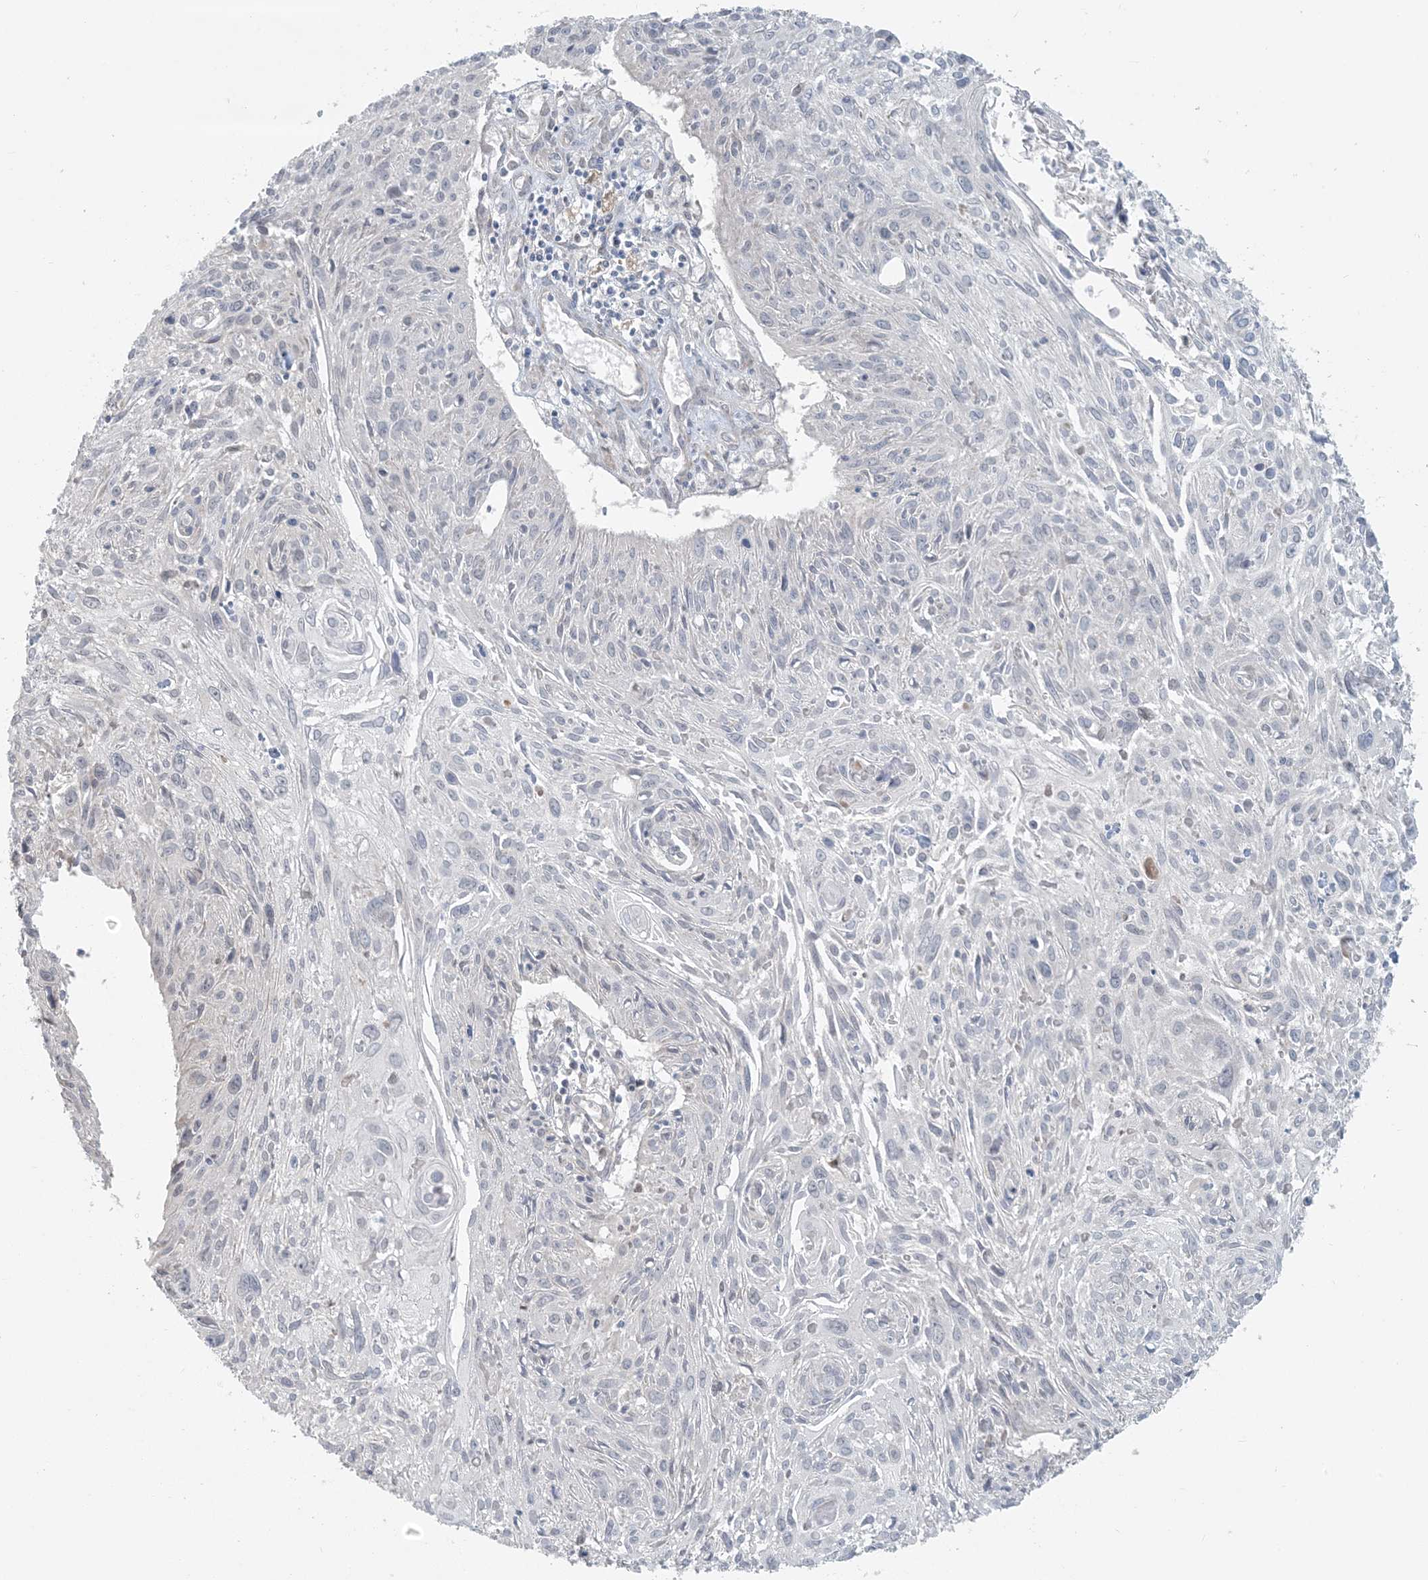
{"staining": {"intensity": "negative", "quantity": "none", "location": "none"}, "tissue": "cervical cancer", "cell_type": "Tumor cells", "image_type": "cancer", "snomed": [{"axis": "morphology", "description": "Squamous cell carcinoma, NOS"}, {"axis": "topography", "description": "Cervix"}], "caption": "Tumor cells show no significant protein positivity in cervical squamous cell carcinoma. Nuclei are stained in blue.", "gene": "CTDNEP1", "patient": {"sex": "female", "age": 51}}